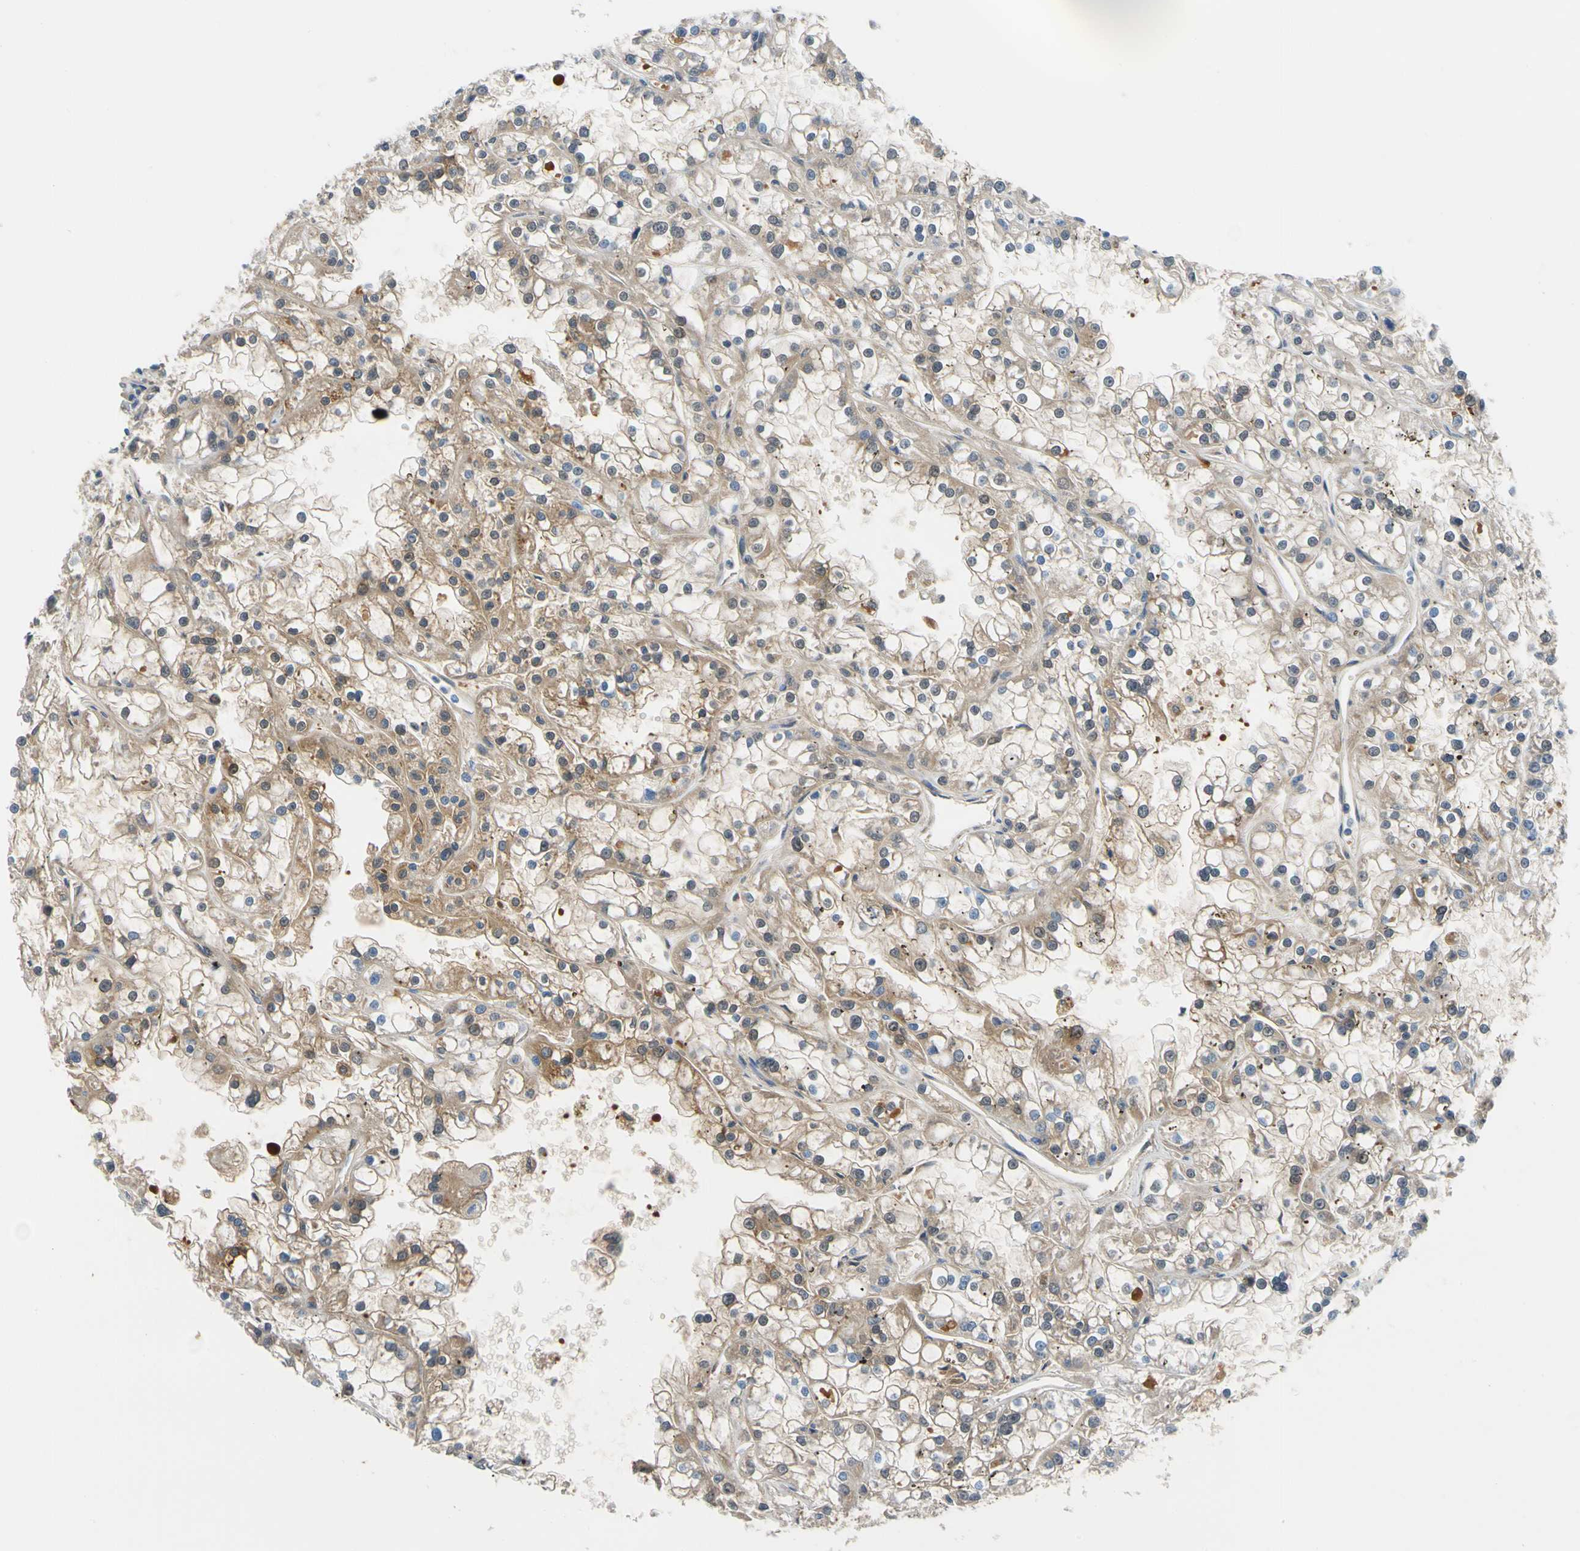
{"staining": {"intensity": "moderate", "quantity": "25%-75%", "location": "cytoplasmic/membranous"}, "tissue": "renal cancer", "cell_type": "Tumor cells", "image_type": "cancer", "snomed": [{"axis": "morphology", "description": "Adenocarcinoma, NOS"}, {"axis": "topography", "description": "Kidney"}], "caption": "DAB (3,3'-diaminobenzidine) immunohistochemical staining of human renal cancer (adenocarcinoma) demonstrates moderate cytoplasmic/membranous protein expression in approximately 25%-75% of tumor cells. The protein is stained brown, and the nuclei are stained in blue (DAB (3,3'-diaminobenzidine) IHC with brightfield microscopy, high magnification).", "gene": "ENTREP3", "patient": {"sex": "female", "age": 52}}